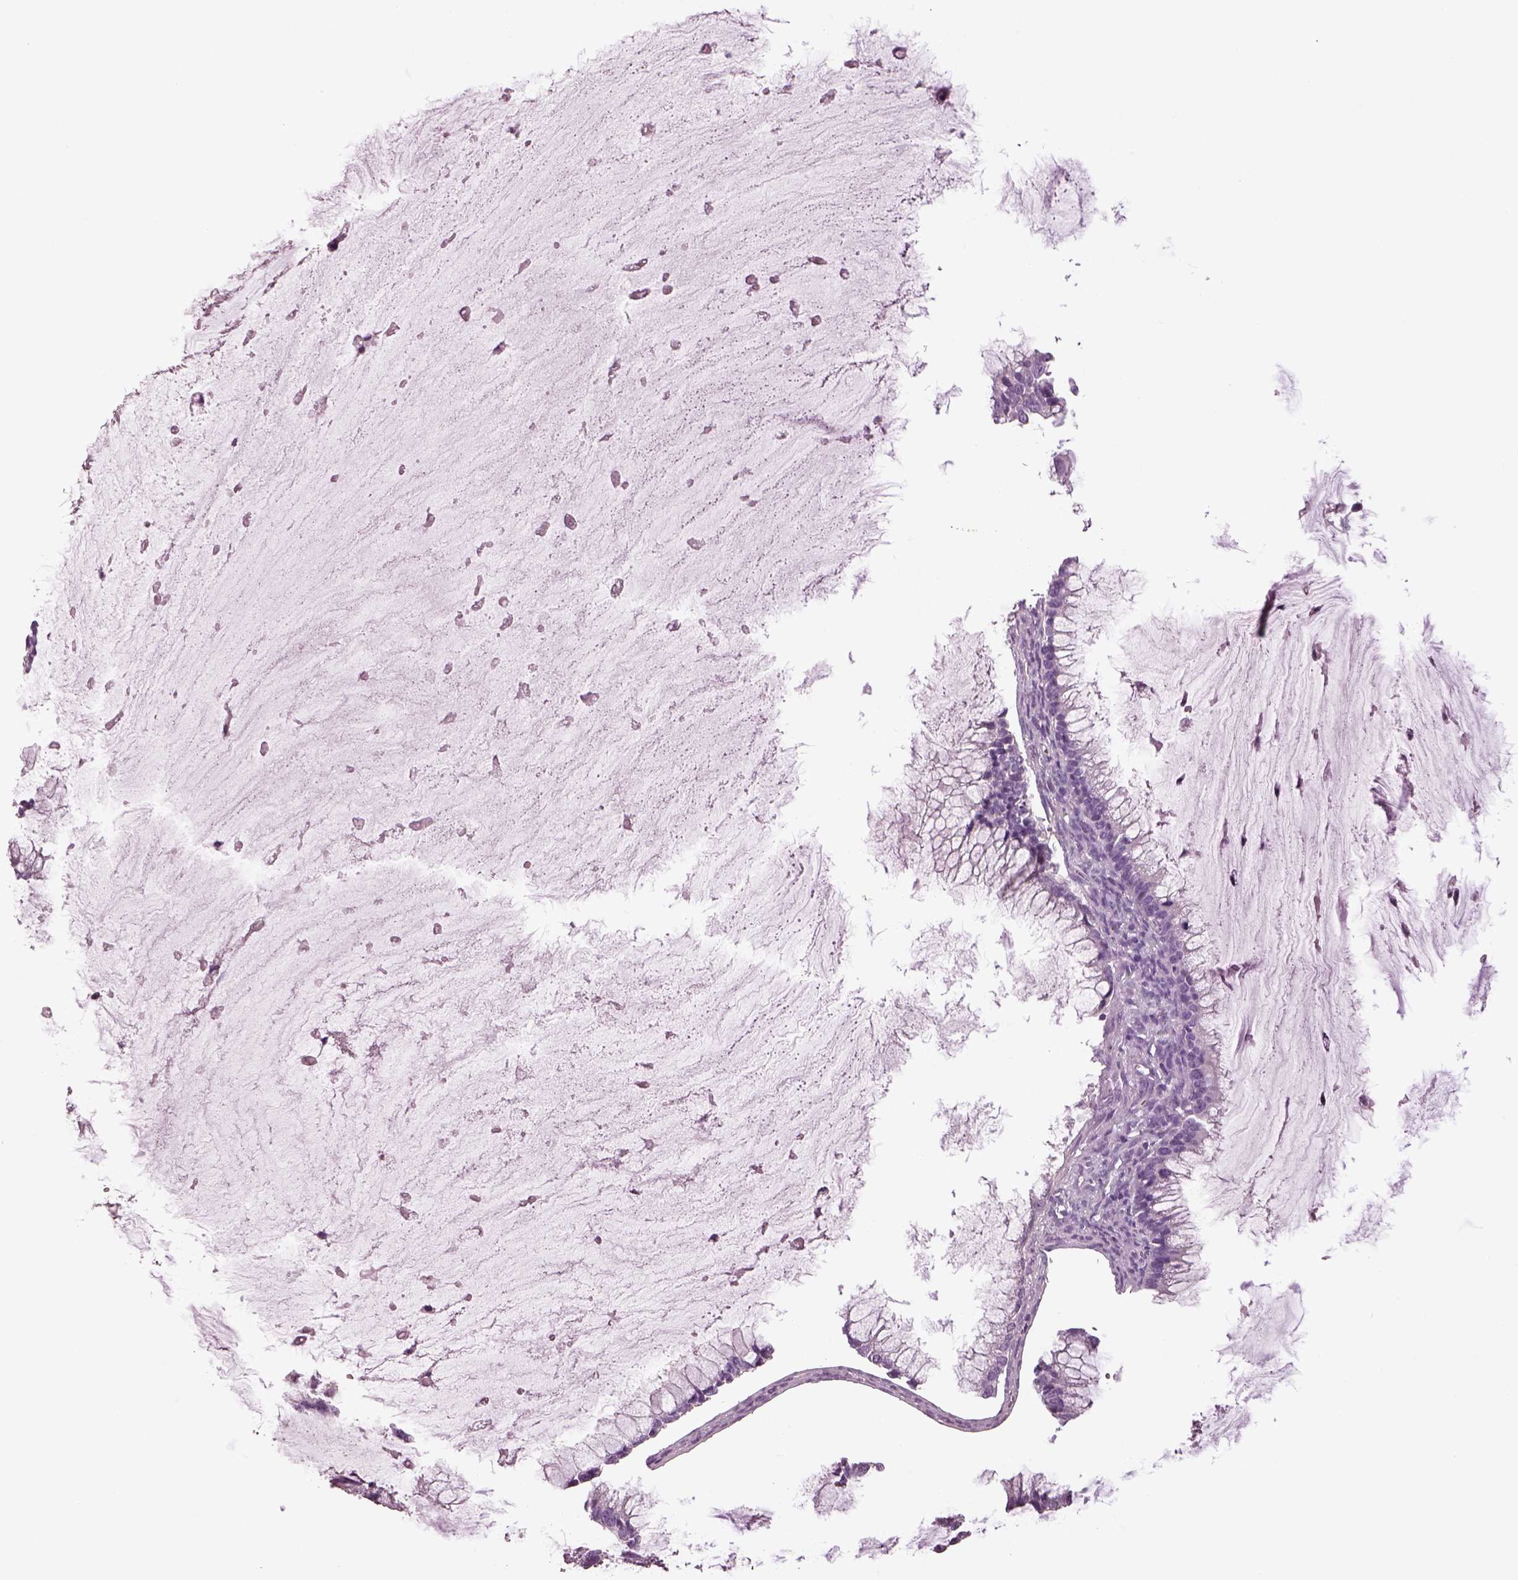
{"staining": {"intensity": "negative", "quantity": "none", "location": "none"}, "tissue": "ovarian cancer", "cell_type": "Tumor cells", "image_type": "cancer", "snomed": [{"axis": "morphology", "description": "Cystadenocarcinoma, mucinous, NOS"}, {"axis": "topography", "description": "Ovary"}], "caption": "Immunohistochemistry histopathology image of human ovarian cancer (mucinous cystadenocarcinoma) stained for a protein (brown), which demonstrates no positivity in tumor cells.", "gene": "GUCA1A", "patient": {"sex": "female", "age": 38}}